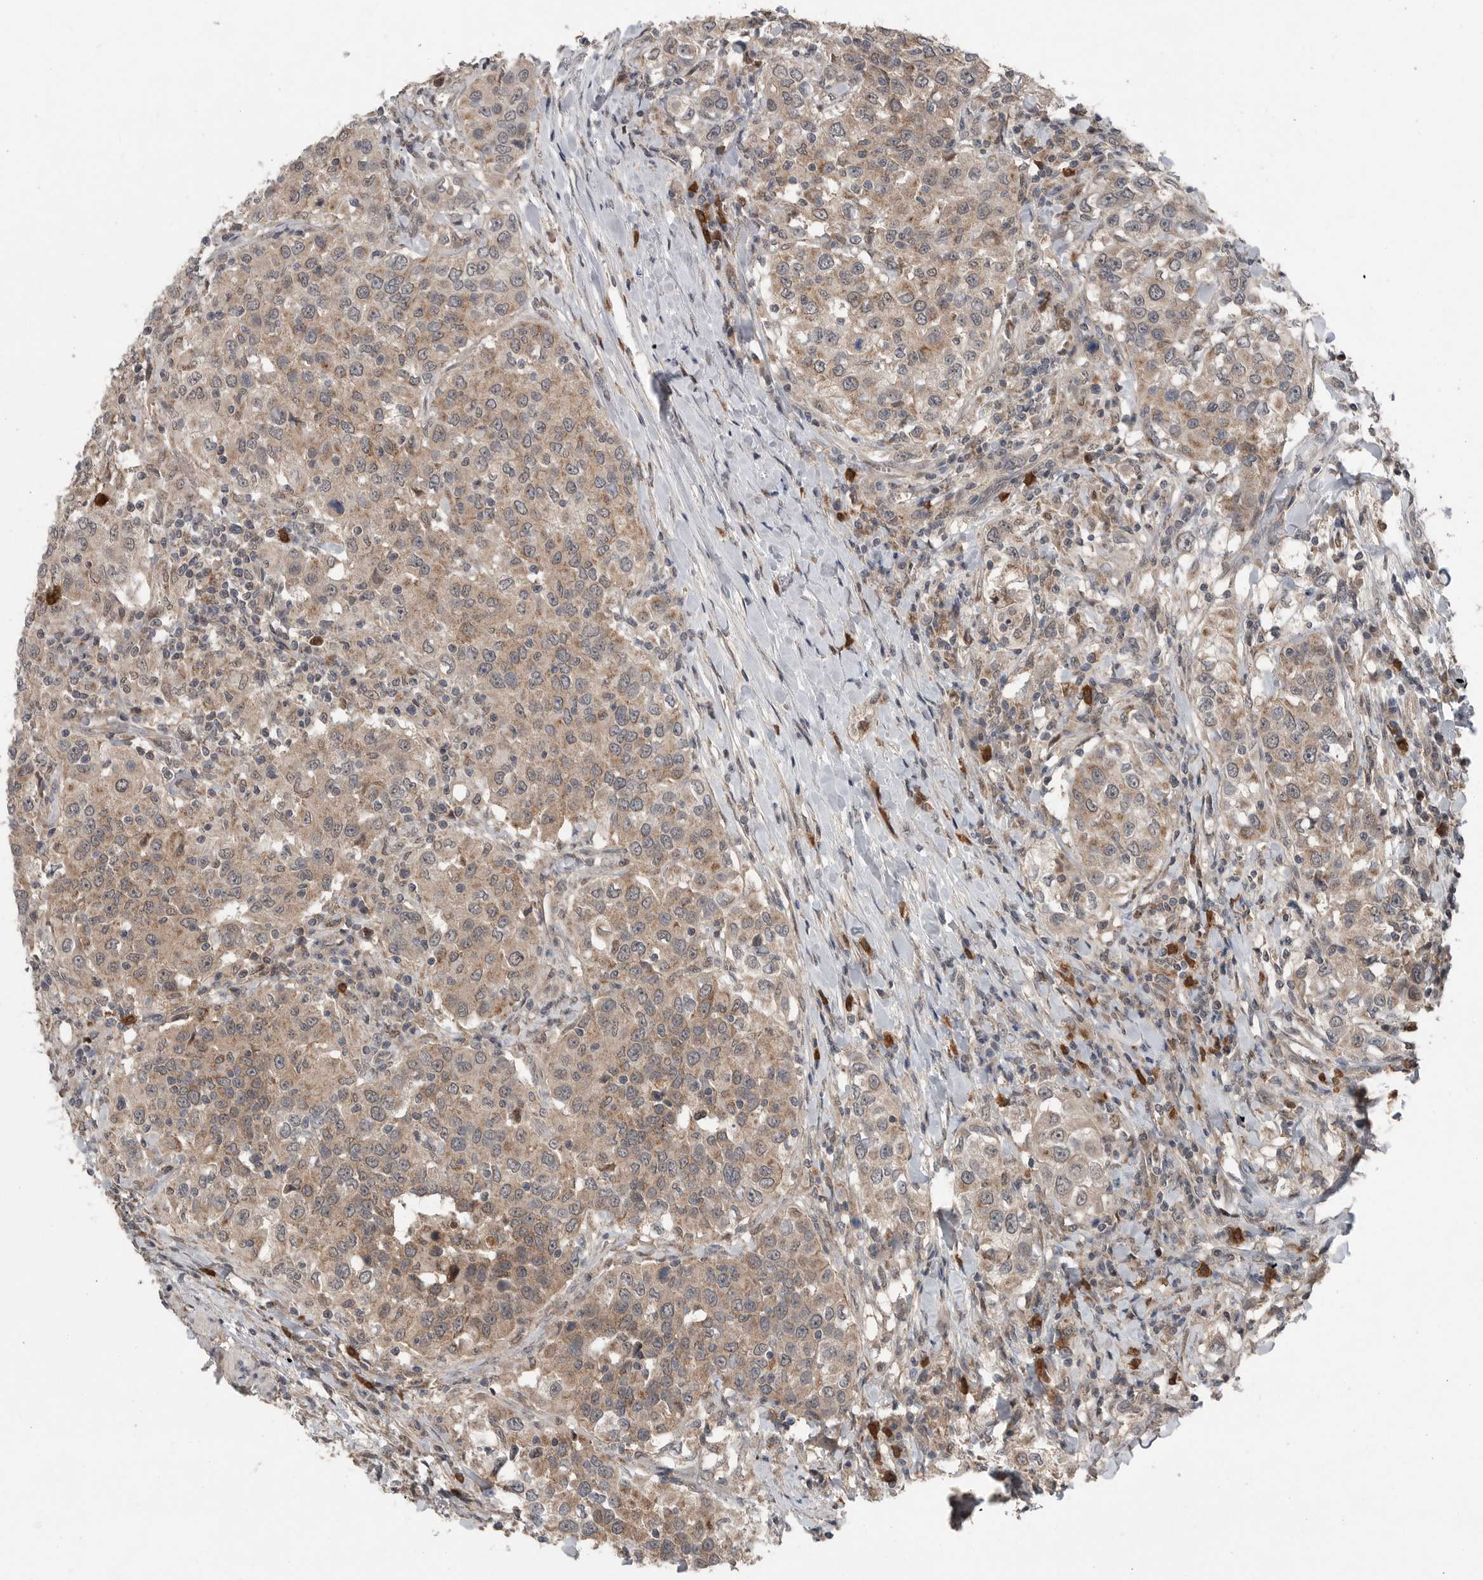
{"staining": {"intensity": "weak", "quantity": ">75%", "location": "cytoplasmic/membranous"}, "tissue": "urothelial cancer", "cell_type": "Tumor cells", "image_type": "cancer", "snomed": [{"axis": "morphology", "description": "Urothelial carcinoma, High grade"}, {"axis": "topography", "description": "Urinary bladder"}], "caption": "This image exhibits immunohistochemistry (IHC) staining of human urothelial cancer, with low weak cytoplasmic/membranous positivity in about >75% of tumor cells.", "gene": "SCP2", "patient": {"sex": "female", "age": 80}}